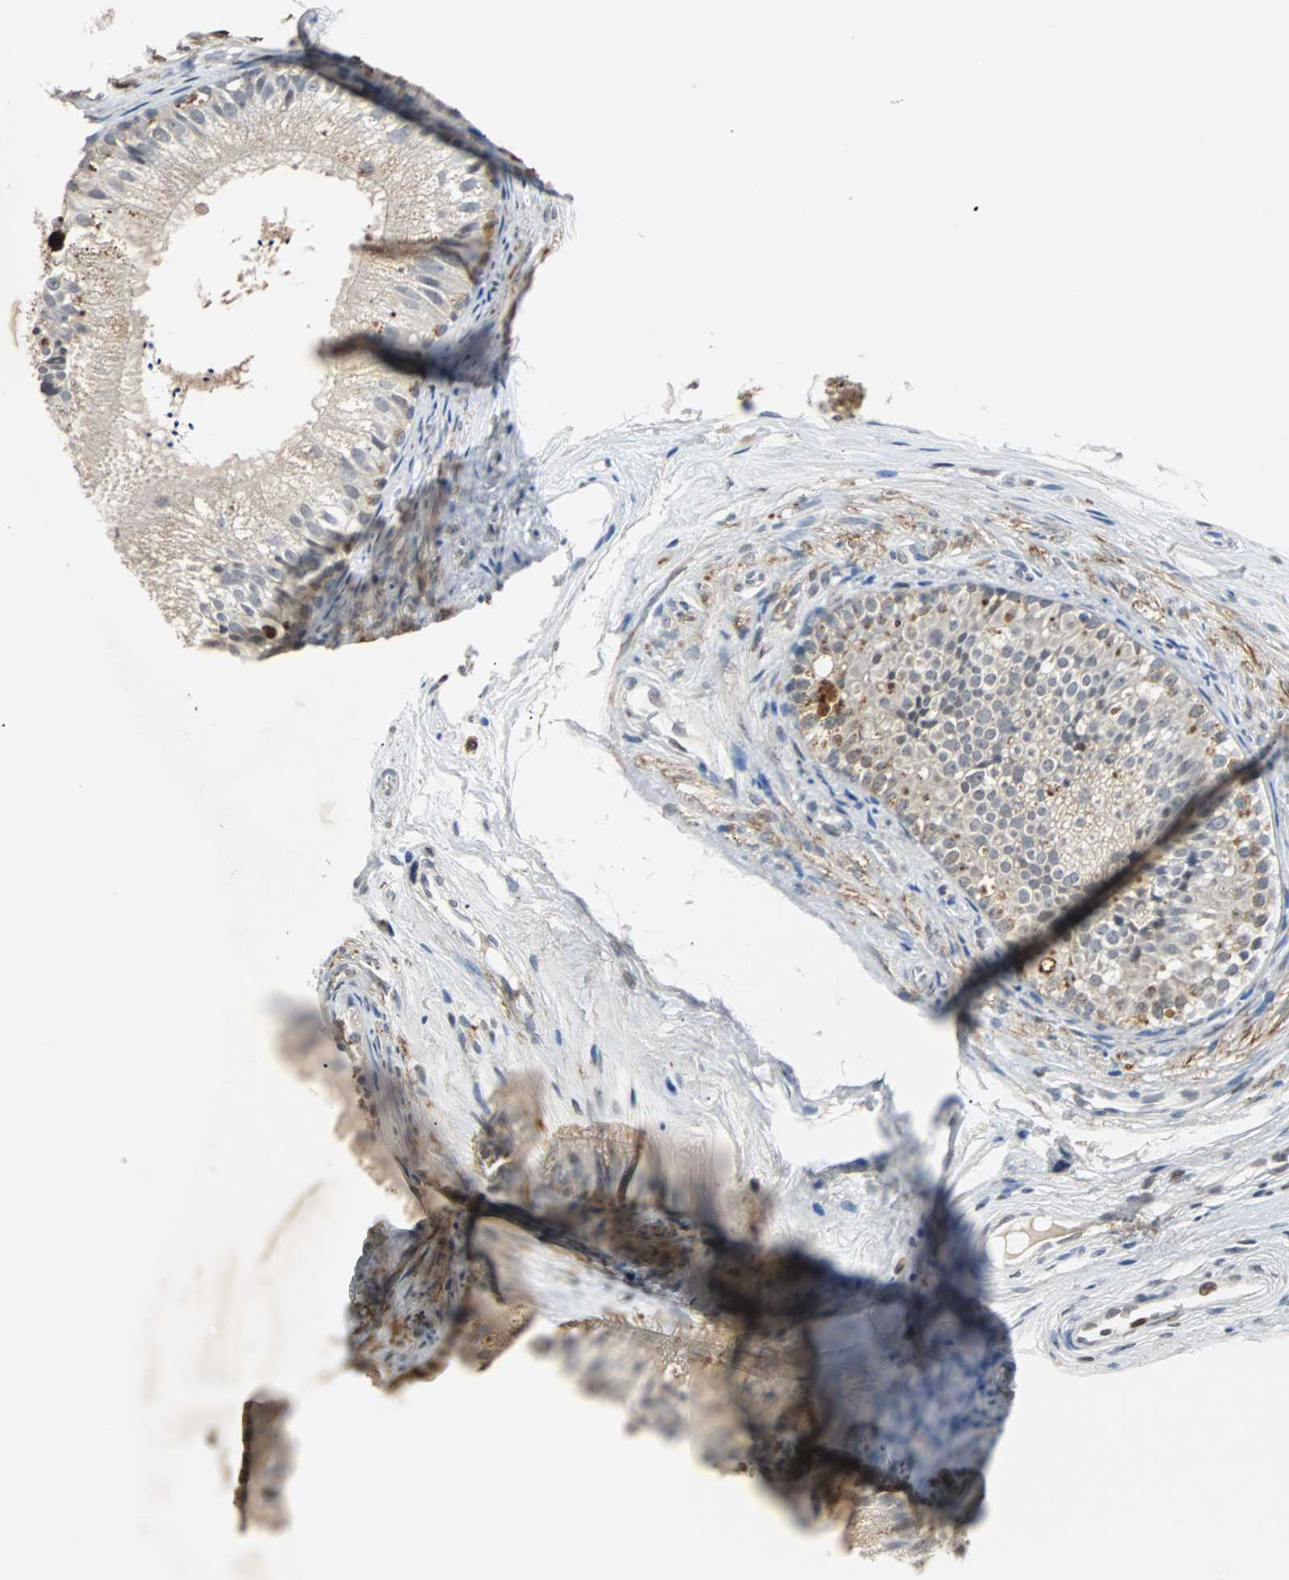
{"staining": {"intensity": "strong", "quantity": ">75%", "location": "cytoplasmic/membranous"}, "tissue": "epididymis", "cell_type": "Glandular cells", "image_type": "normal", "snomed": [{"axis": "morphology", "description": "Normal tissue, NOS"}, {"axis": "topography", "description": "Epididymis"}], "caption": "About >75% of glandular cells in benign epididymis show strong cytoplasmic/membranous protein expression as visualized by brown immunohistochemical staining.", "gene": "HLX", "patient": {"sex": "male", "age": 56}}